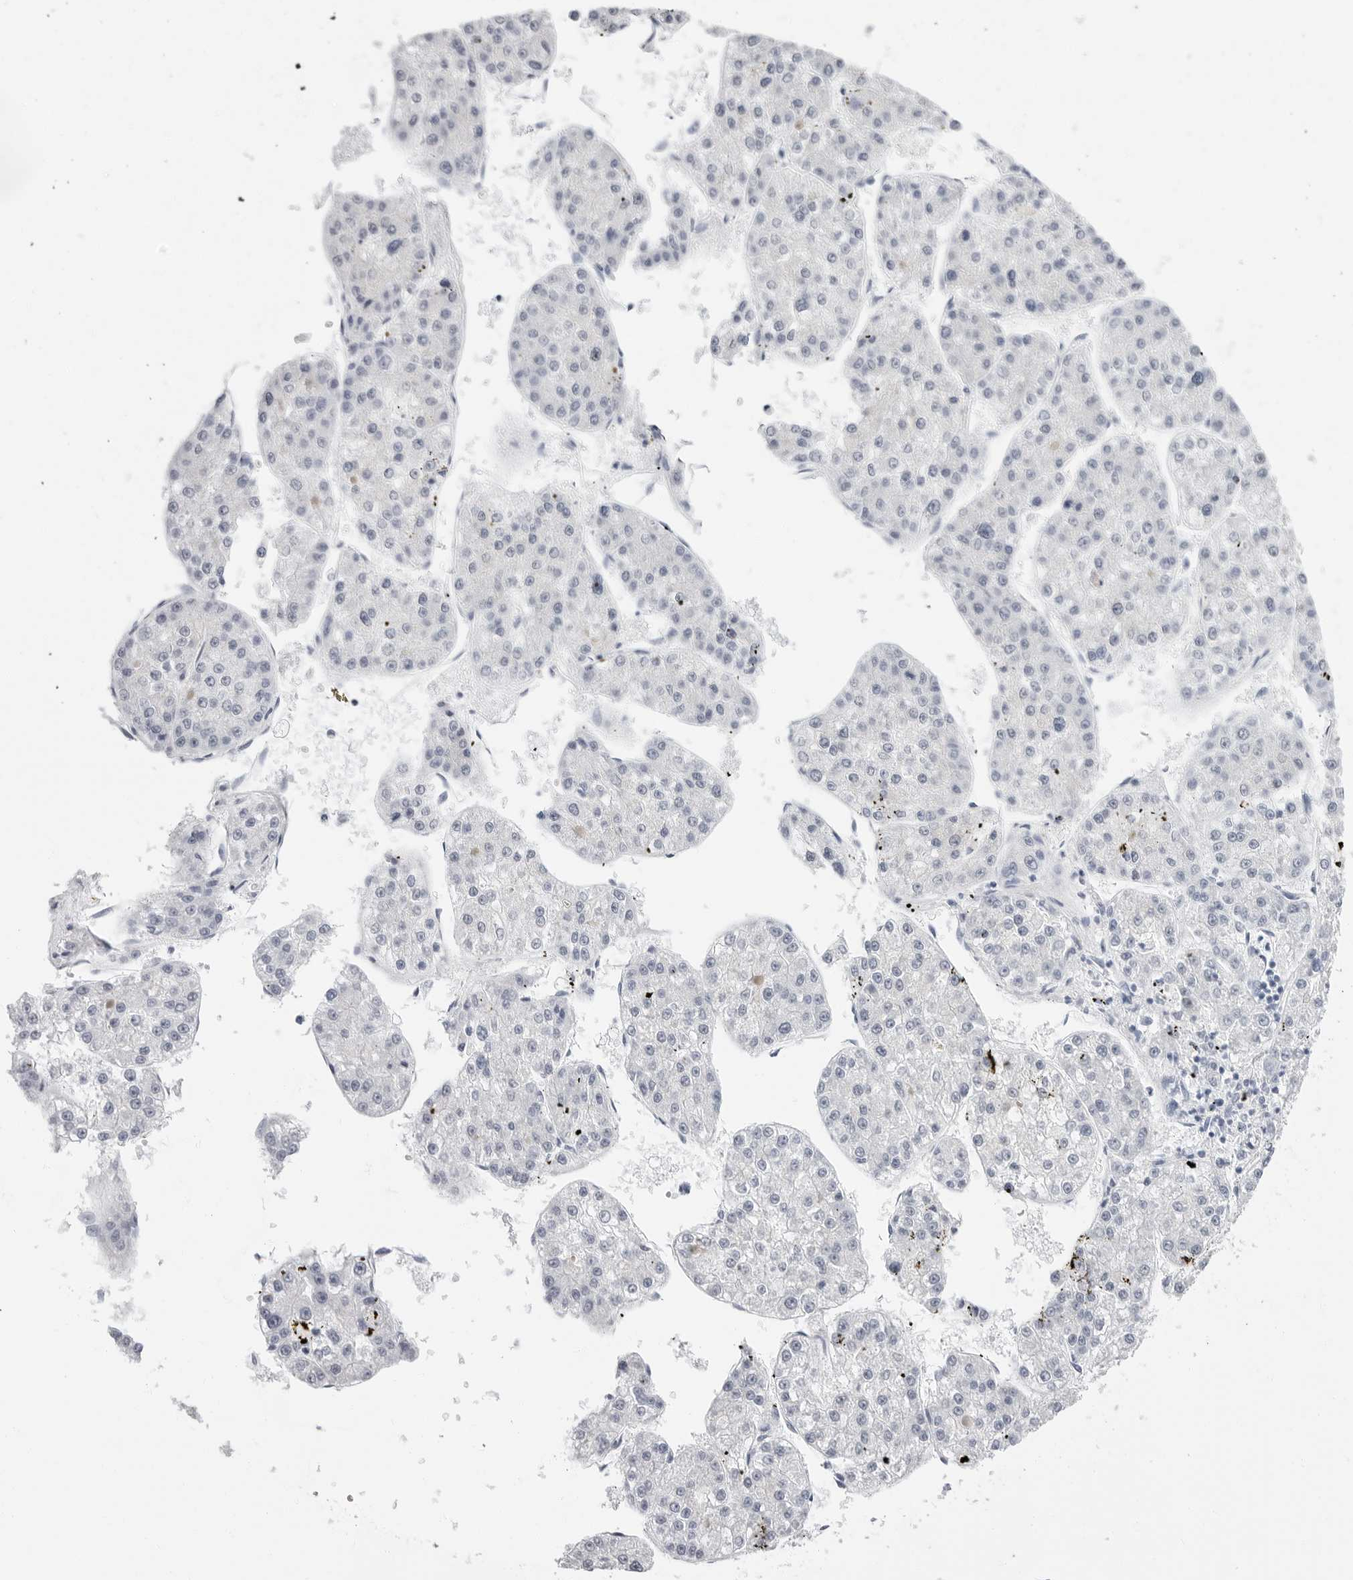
{"staining": {"intensity": "negative", "quantity": "none", "location": "none"}, "tissue": "liver cancer", "cell_type": "Tumor cells", "image_type": "cancer", "snomed": [{"axis": "morphology", "description": "Carcinoma, Hepatocellular, NOS"}, {"axis": "topography", "description": "Liver"}], "caption": "Immunohistochemical staining of human liver hepatocellular carcinoma demonstrates no significant staining in tumor cells.", "gene": "ERICH3", "patient": {"sex": "female", "age": 73}}